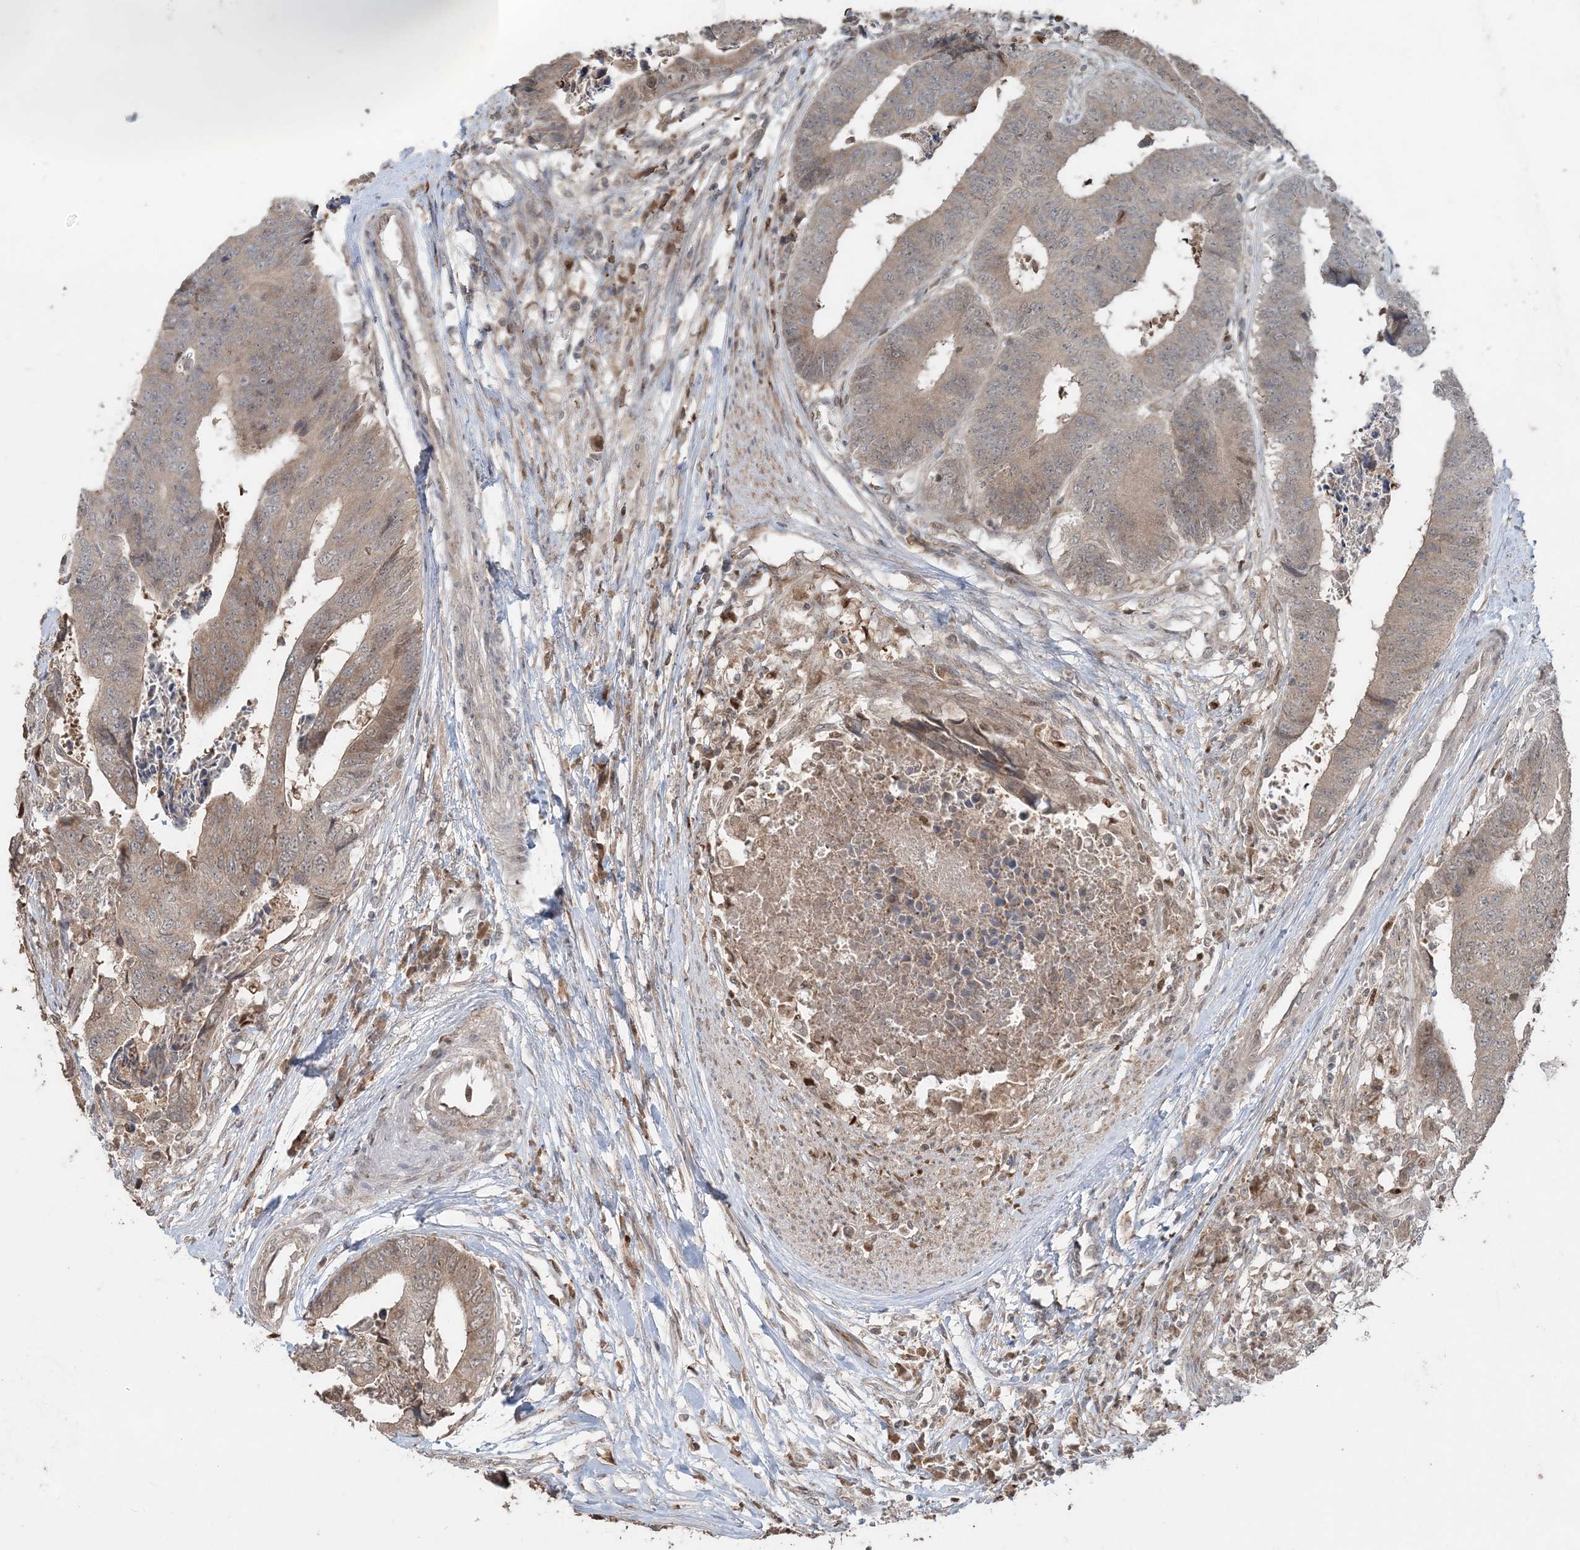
{"staining": {"intensity": "moderate", "quantity": "<25%", "location": "cytoplasmic/membranous"}, "tissue": "colorectal cancer", "cell_type": "Tumor cells", "image_type": "cancer", "snomed": [{"axis": "morphology", "description": "Adenocarcinoma, NOS"}, {"axis": "topography", "description": "Rectum"}], "caption": "Immunohistochemistry (DAB) staining of human colorectal cancer reveals moderate cytoplasmic/membranous protein staining in about <25% of tumor cells.", "gene": "SLU7", "patient": {"sex": "male", "age": 84}}